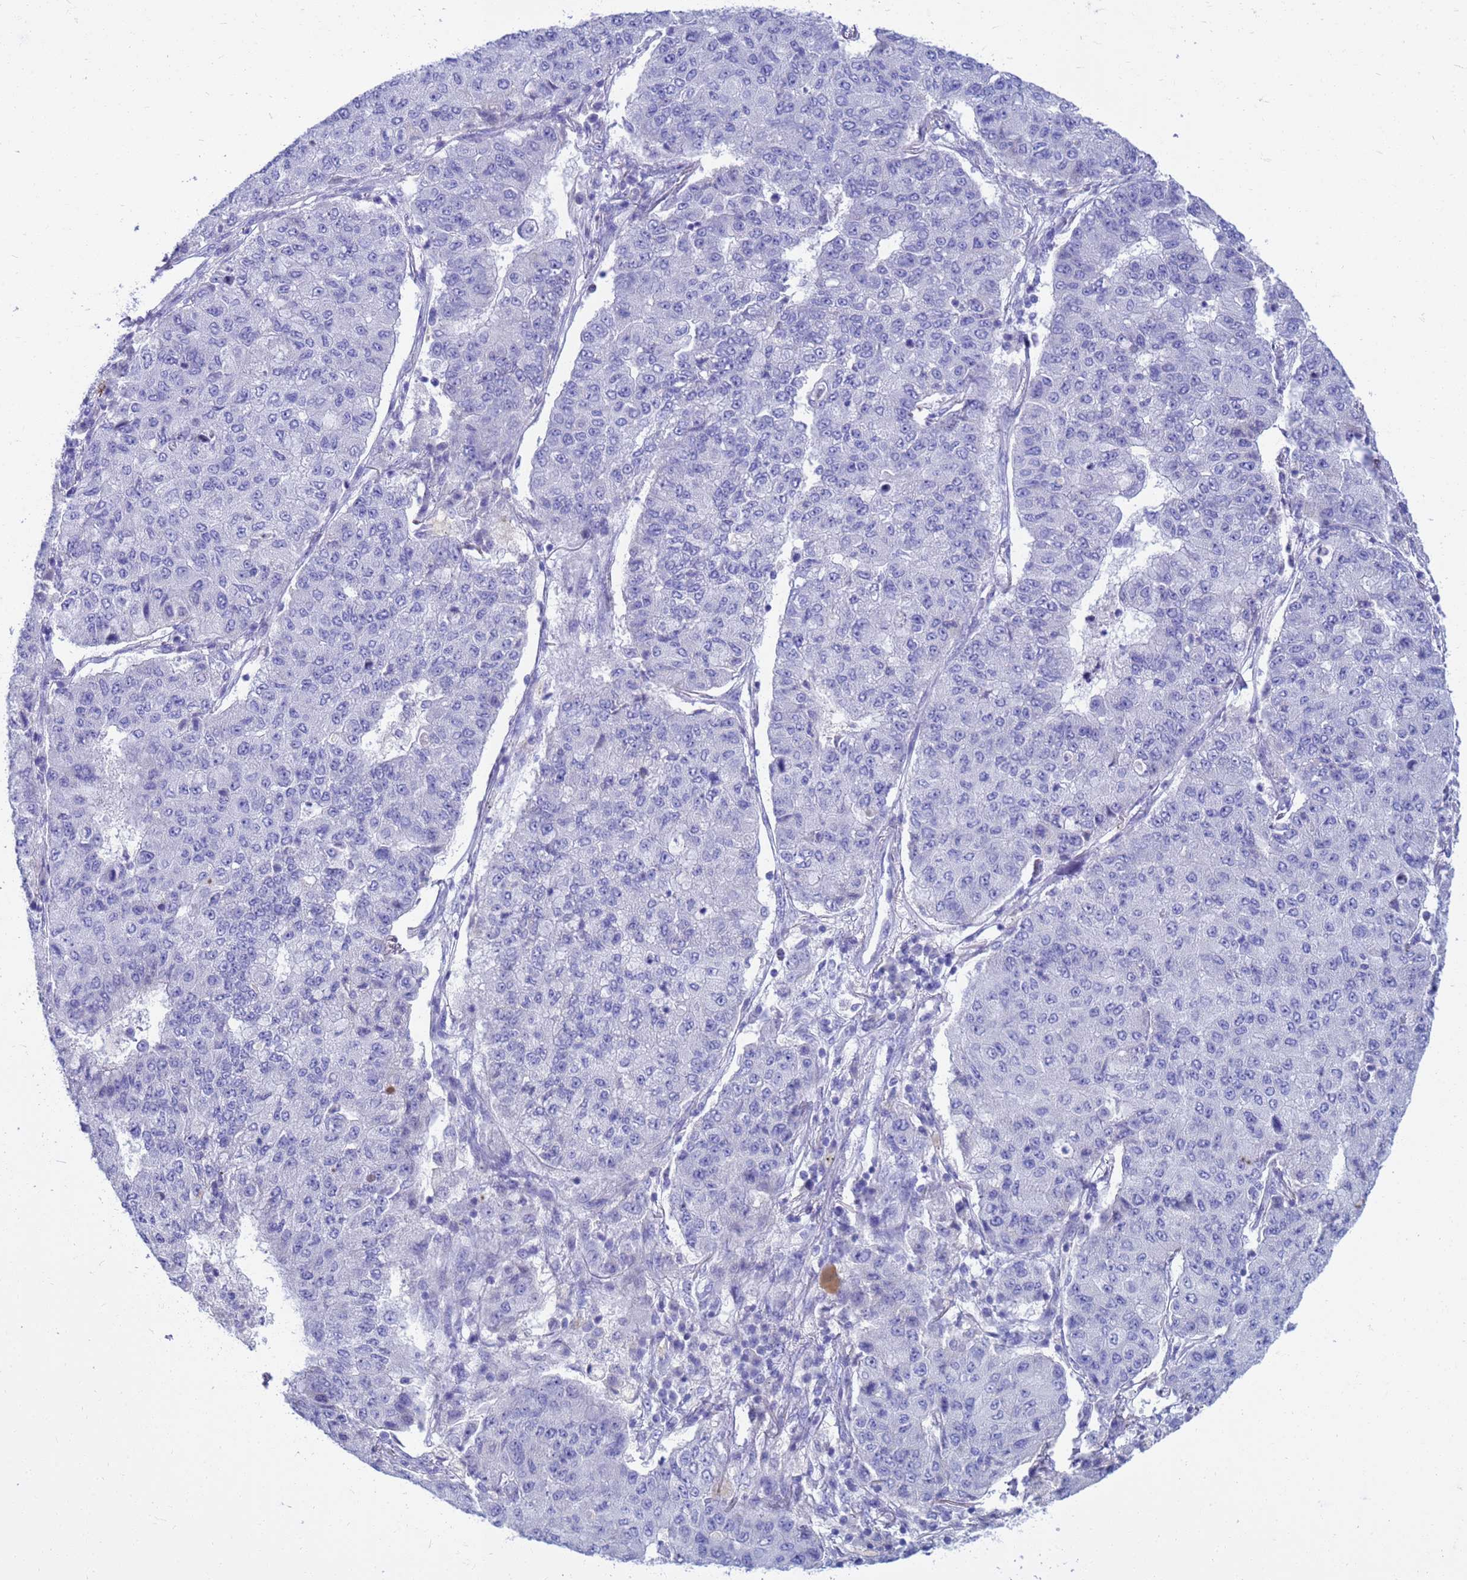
{"staining": {"intensity": "negative", "quantity": "none", "location": "none"}, "tissue": "lung cancer", "cell_type": "Tumor cells", "image_type": "cancer", "snomed": [{"axis": "morphology", "description": "Squamous cell carcinoma, NOS"}, {"axis": "topography", "description": "Lung"}], "caption": "This is an IHC histopathology image of lung squamous cell carcinoma. There is no positivity in tumor cells.", "gene": "SYCN", "patient": {"sex": "male", "age": 74}}